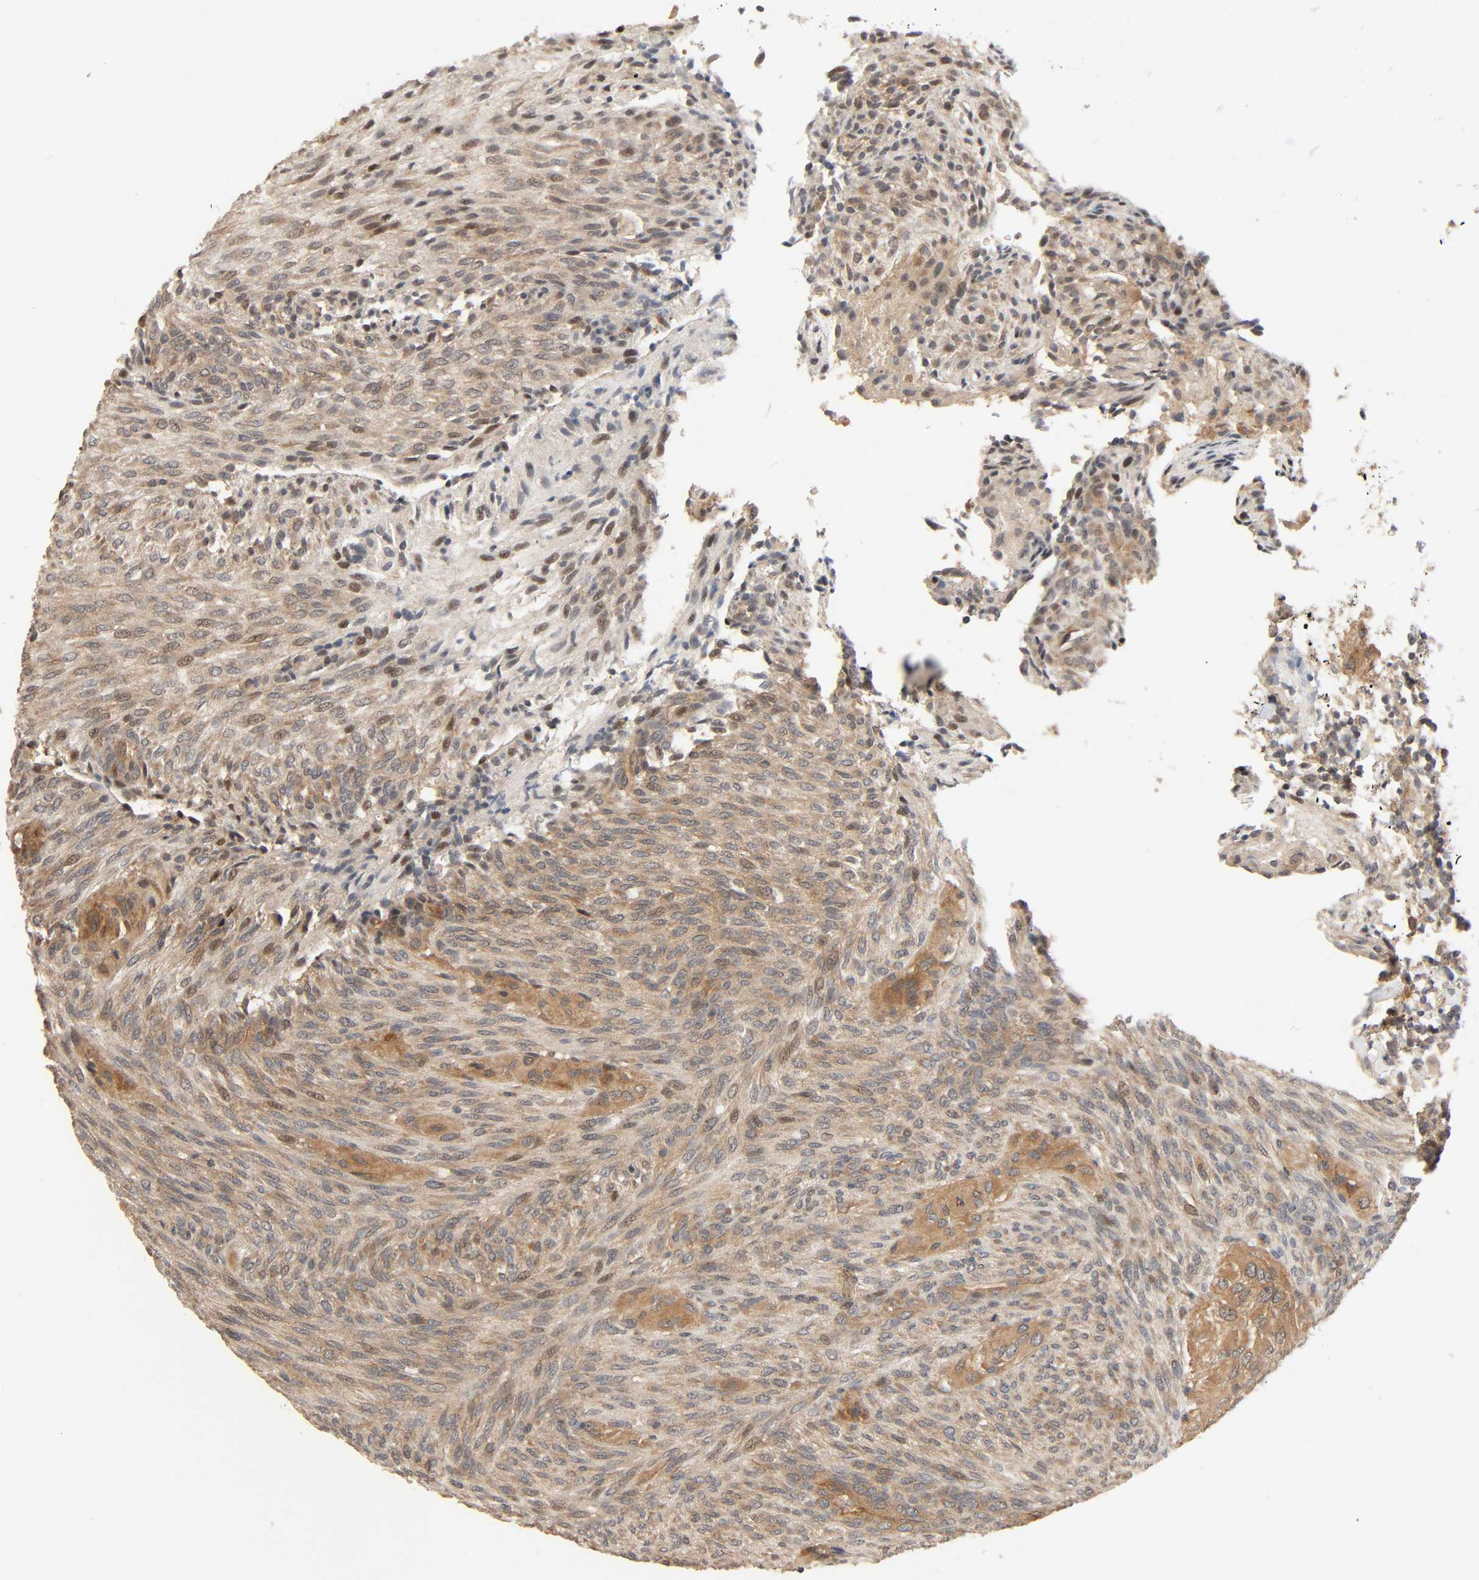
{"staining": {"intensity": "moderate", "quantity": ">75%", "location": "cytoplasmic/membranous,nuclear"}, "tissue": "glioma", "cell_type": "Tumor cells", "image_type": "cancer", "snomed": [{"axis": "morphology", "description": "Glioma, malignant, High grade"}, {"axis": "topography", "description": "Cerebral cortex"}], "caption": "Immunohistochemistry (DAB (3,3'-diaminobenzidine)) staining of human malignant glioma (high-grade) displays moderate cytoplasmic/membranous and nuclear protein expression in about >75% of tumor cells.", "gene": "PPP2R1B", "patient": {"sex": "female", "age": 55}}